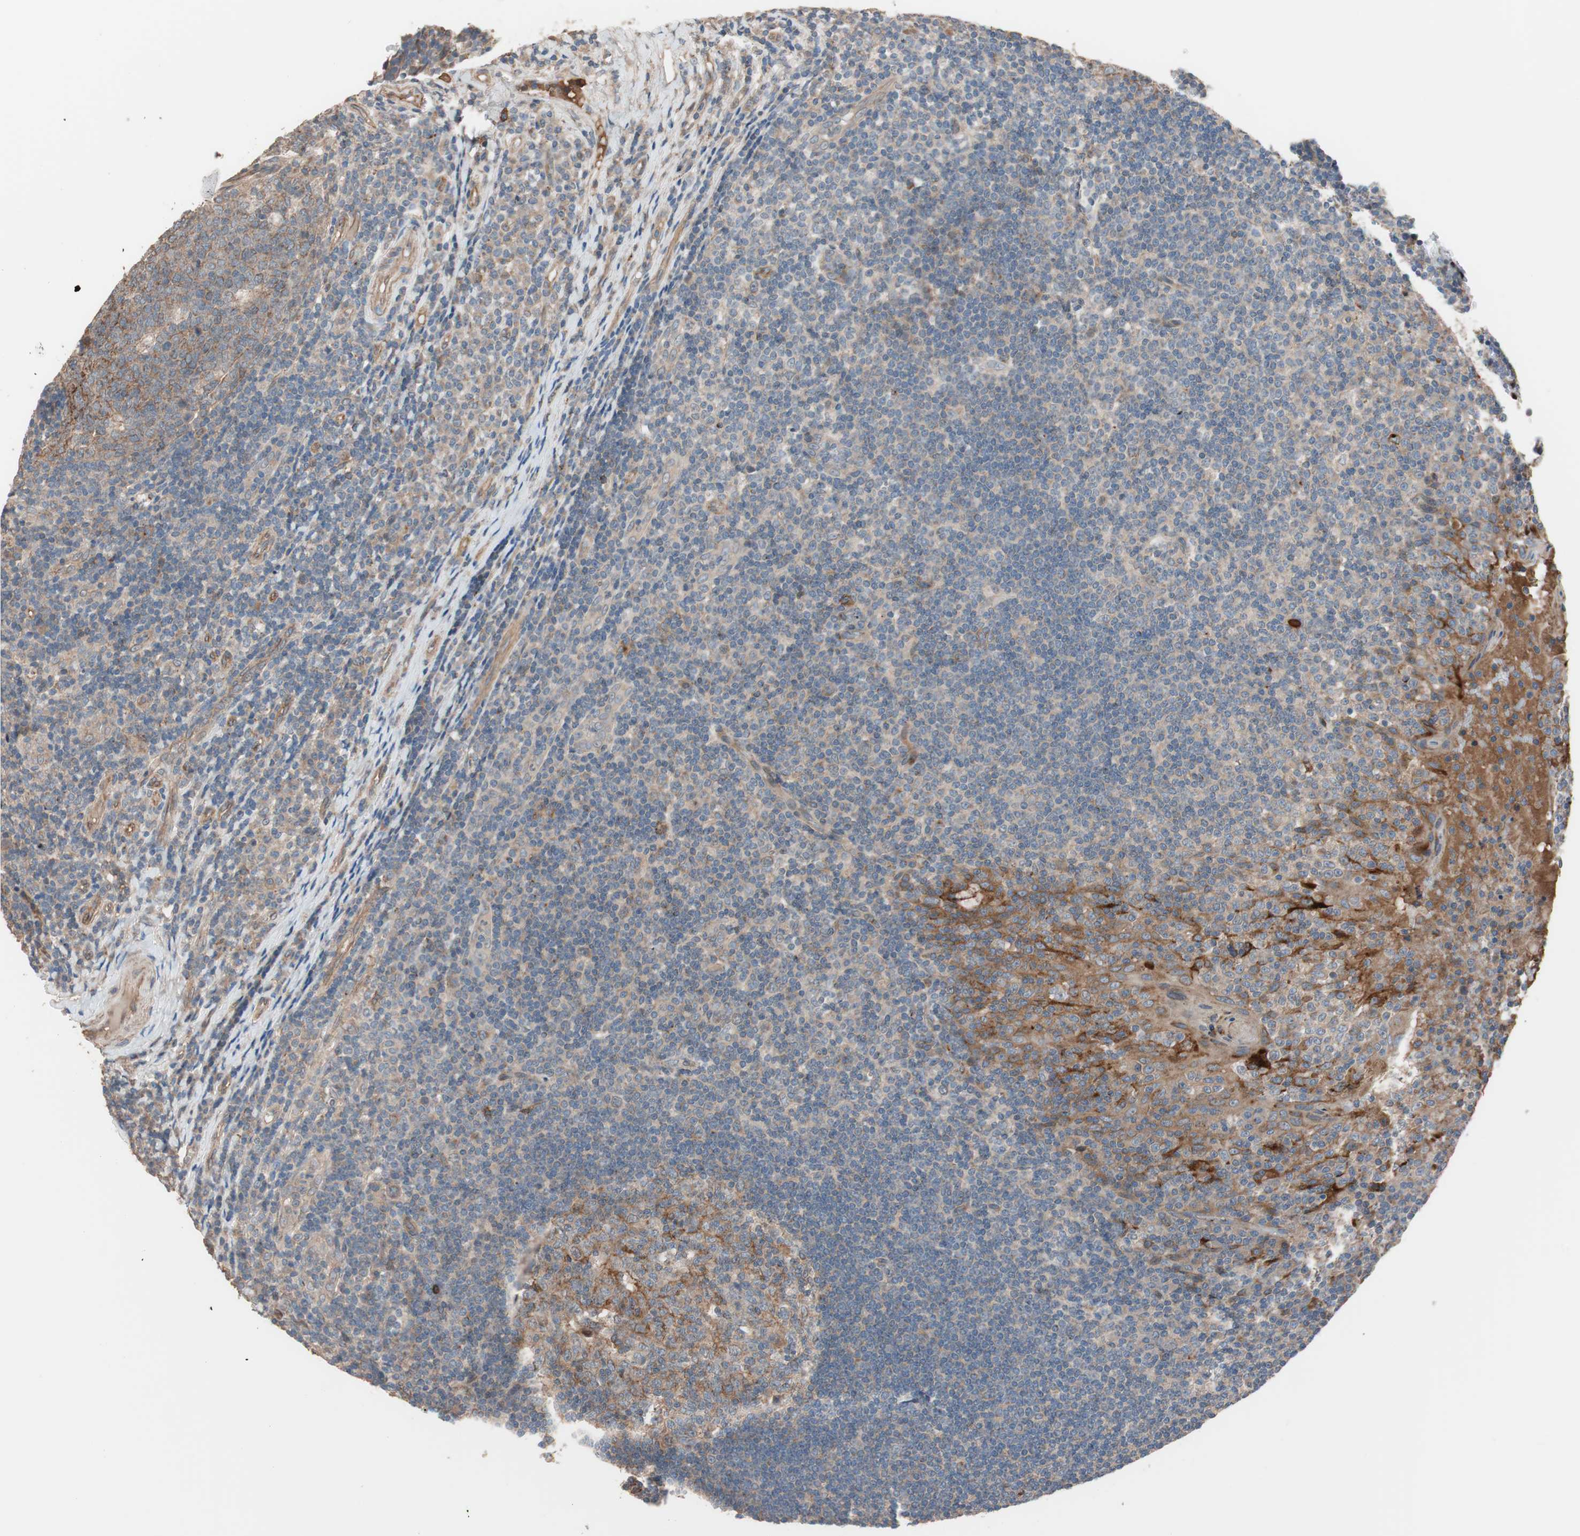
{"staining": {"intensity": "strong", "quantity": ">75%", "location": "cytoplasmic/membranous"}, "tissue": "tonsil", "cell_type": "Germinal center cells", "image_type": "normal", "snomed": [{"axis": "morphology", "description": "Normal tissue, NOS"}, {"axis": "topography", "description": "Tonsil"}], "caption": "The histopathology image reveals staining of benign tonsil, revealing strong cytoplasmic/membranous protein staining (brown color) within germinal center cells.", "gene": "SDC4", "patient": {"sex": "female", "age": 40}}